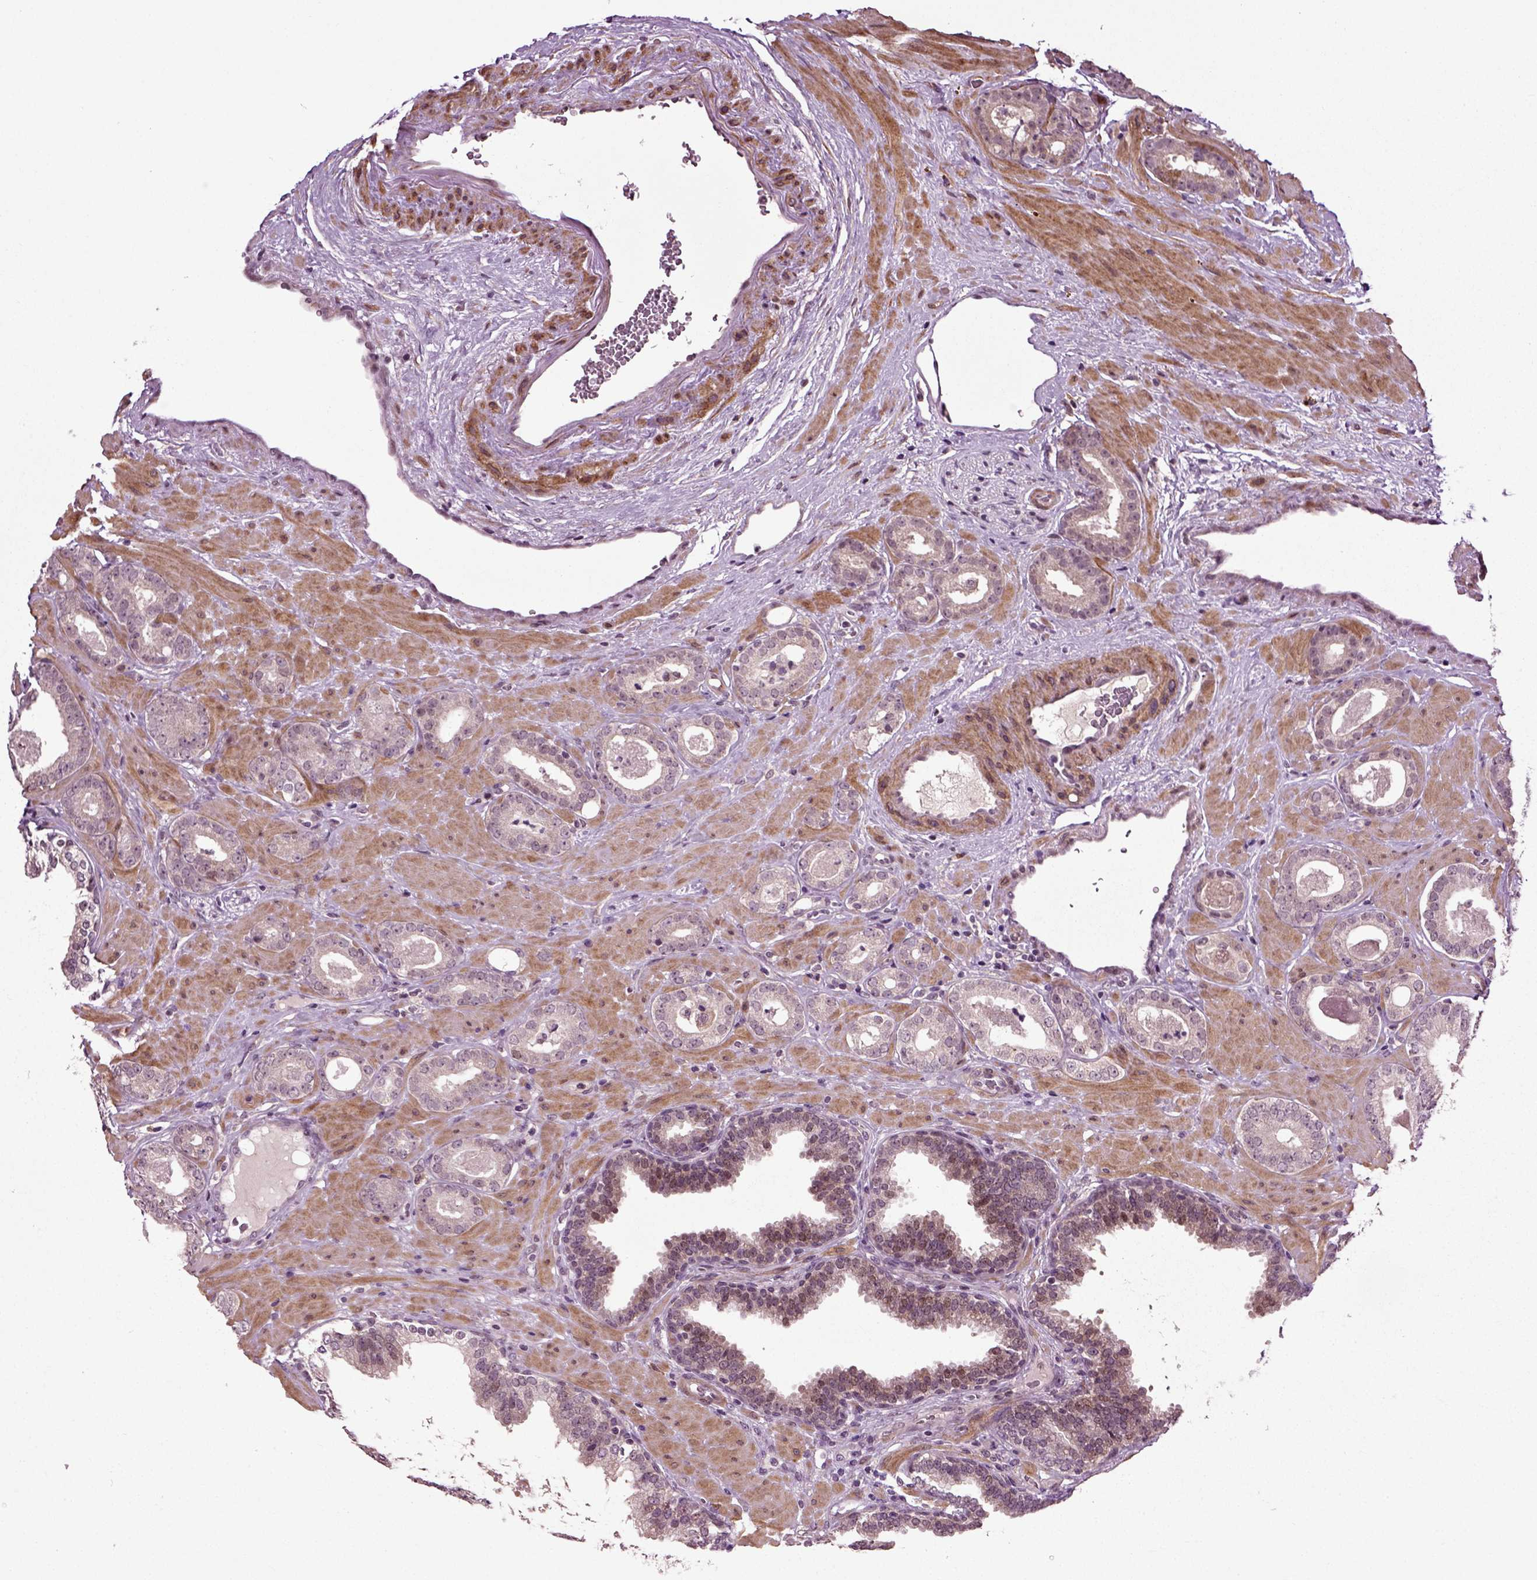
{"staining": {"intensity": "negative", "quantity": "none", "location": "none"}, "tissue": "prostate cancer", "cell_type": "Tumor cells", "image_type": "cancer", "snomed": [{"axis": "morphology", "description": "Adenocarcinoma, Low grade"}, {"axis": "topography", "description": "Prostate"}], "caption": "Protein analysis of prostate low-grade adenocarcinoma displays no significant staining in tumor cells.", "gene": "KNSTRN", "patient": {"sex": "male", "age": 60}}